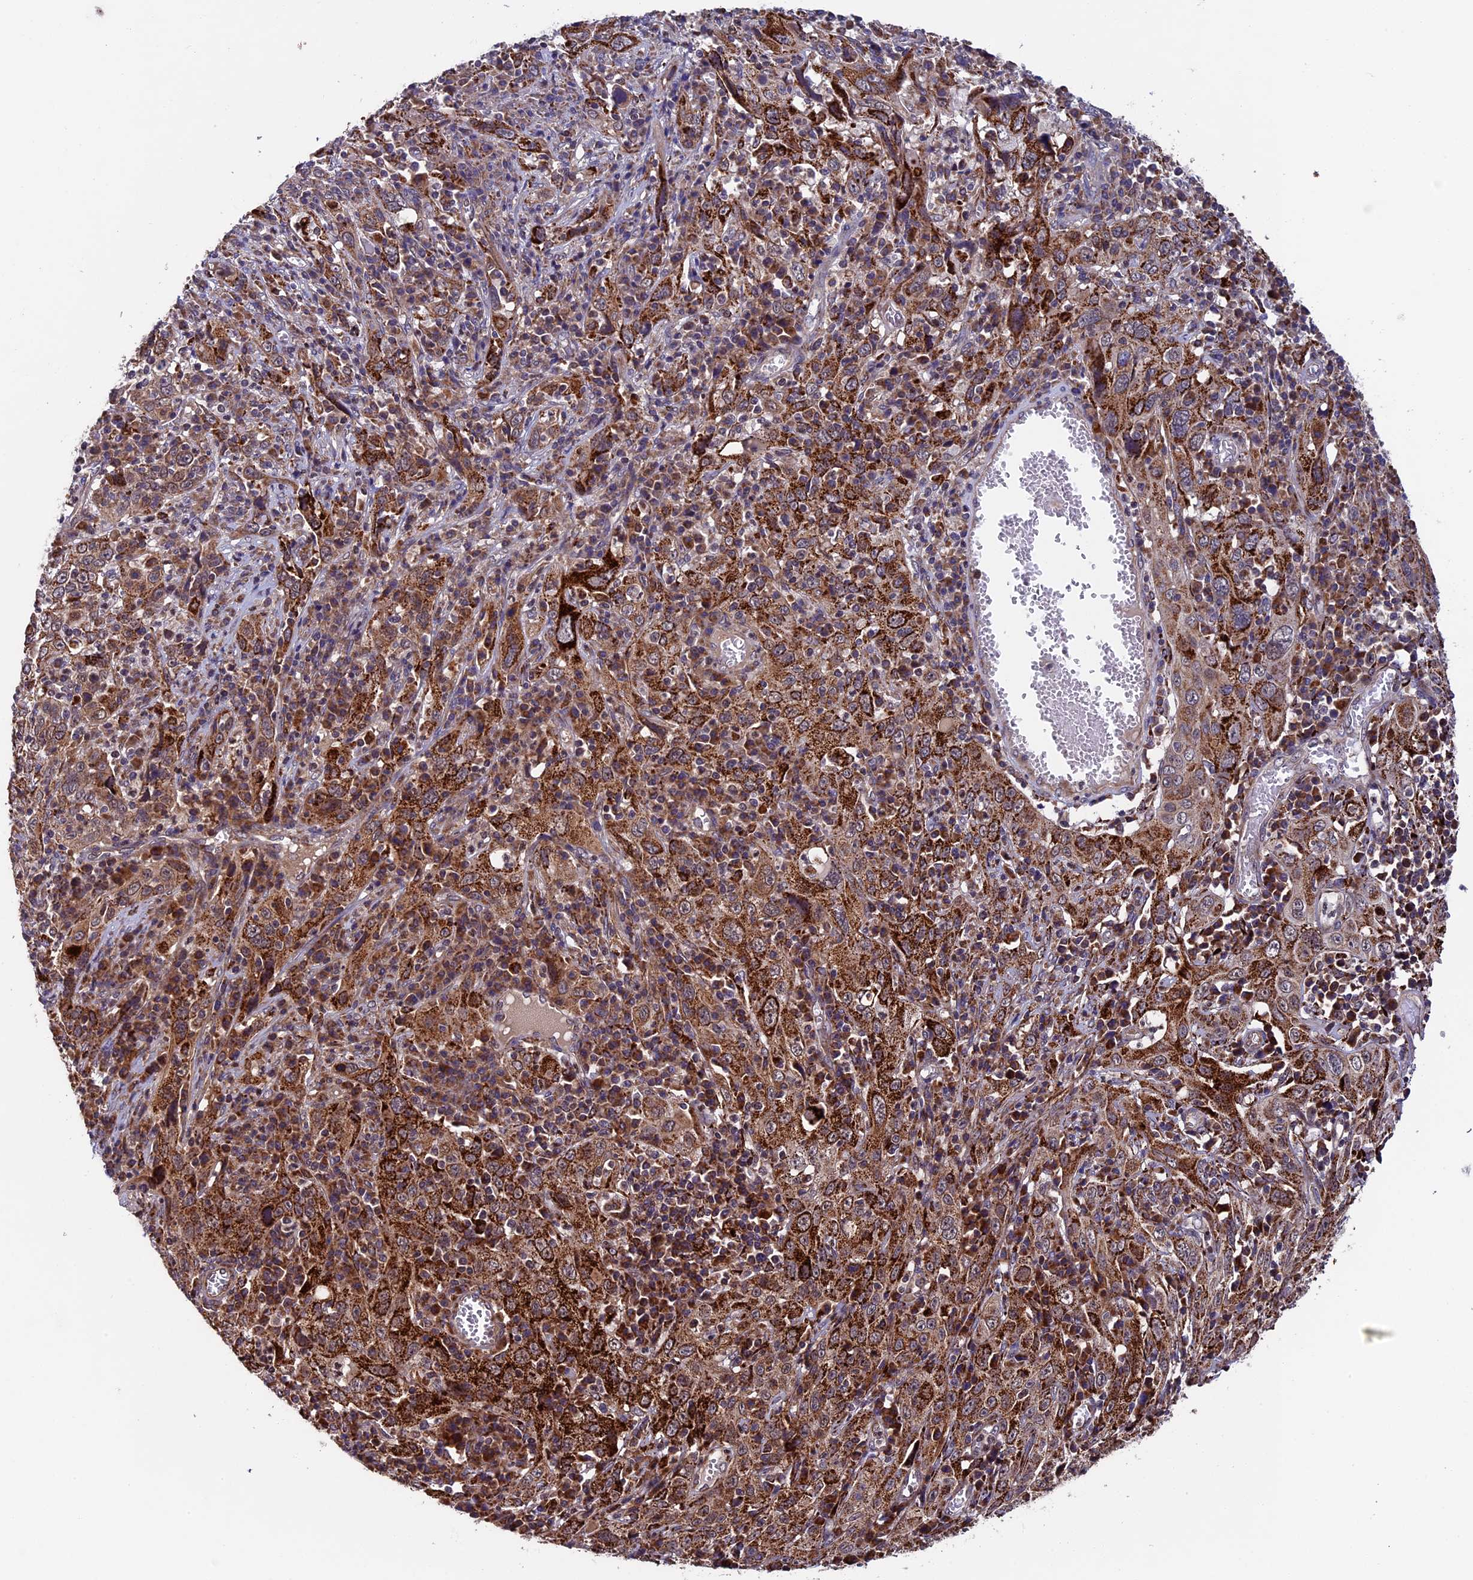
{"staining": {"intensity": "moderate", "quantity": ">75%", "location": "cytoplasmic/membranous"}, "tissue": "cervical cancer", "cell_type": "Tumor cells", "image_type": "cancer", "snomed": [{"axis": "morphology", "description": "Squamous cell carcinoma, NOS"}, {"axis": "topography", "description": "Cervix"}], "caption": "Cervical cancer tissue exhibits moderate cytoplasmic/membranous positivity in approximately >75% of tumor cells", "gene": "RNF17", "patient": {"sex": "female", "age": 46}}